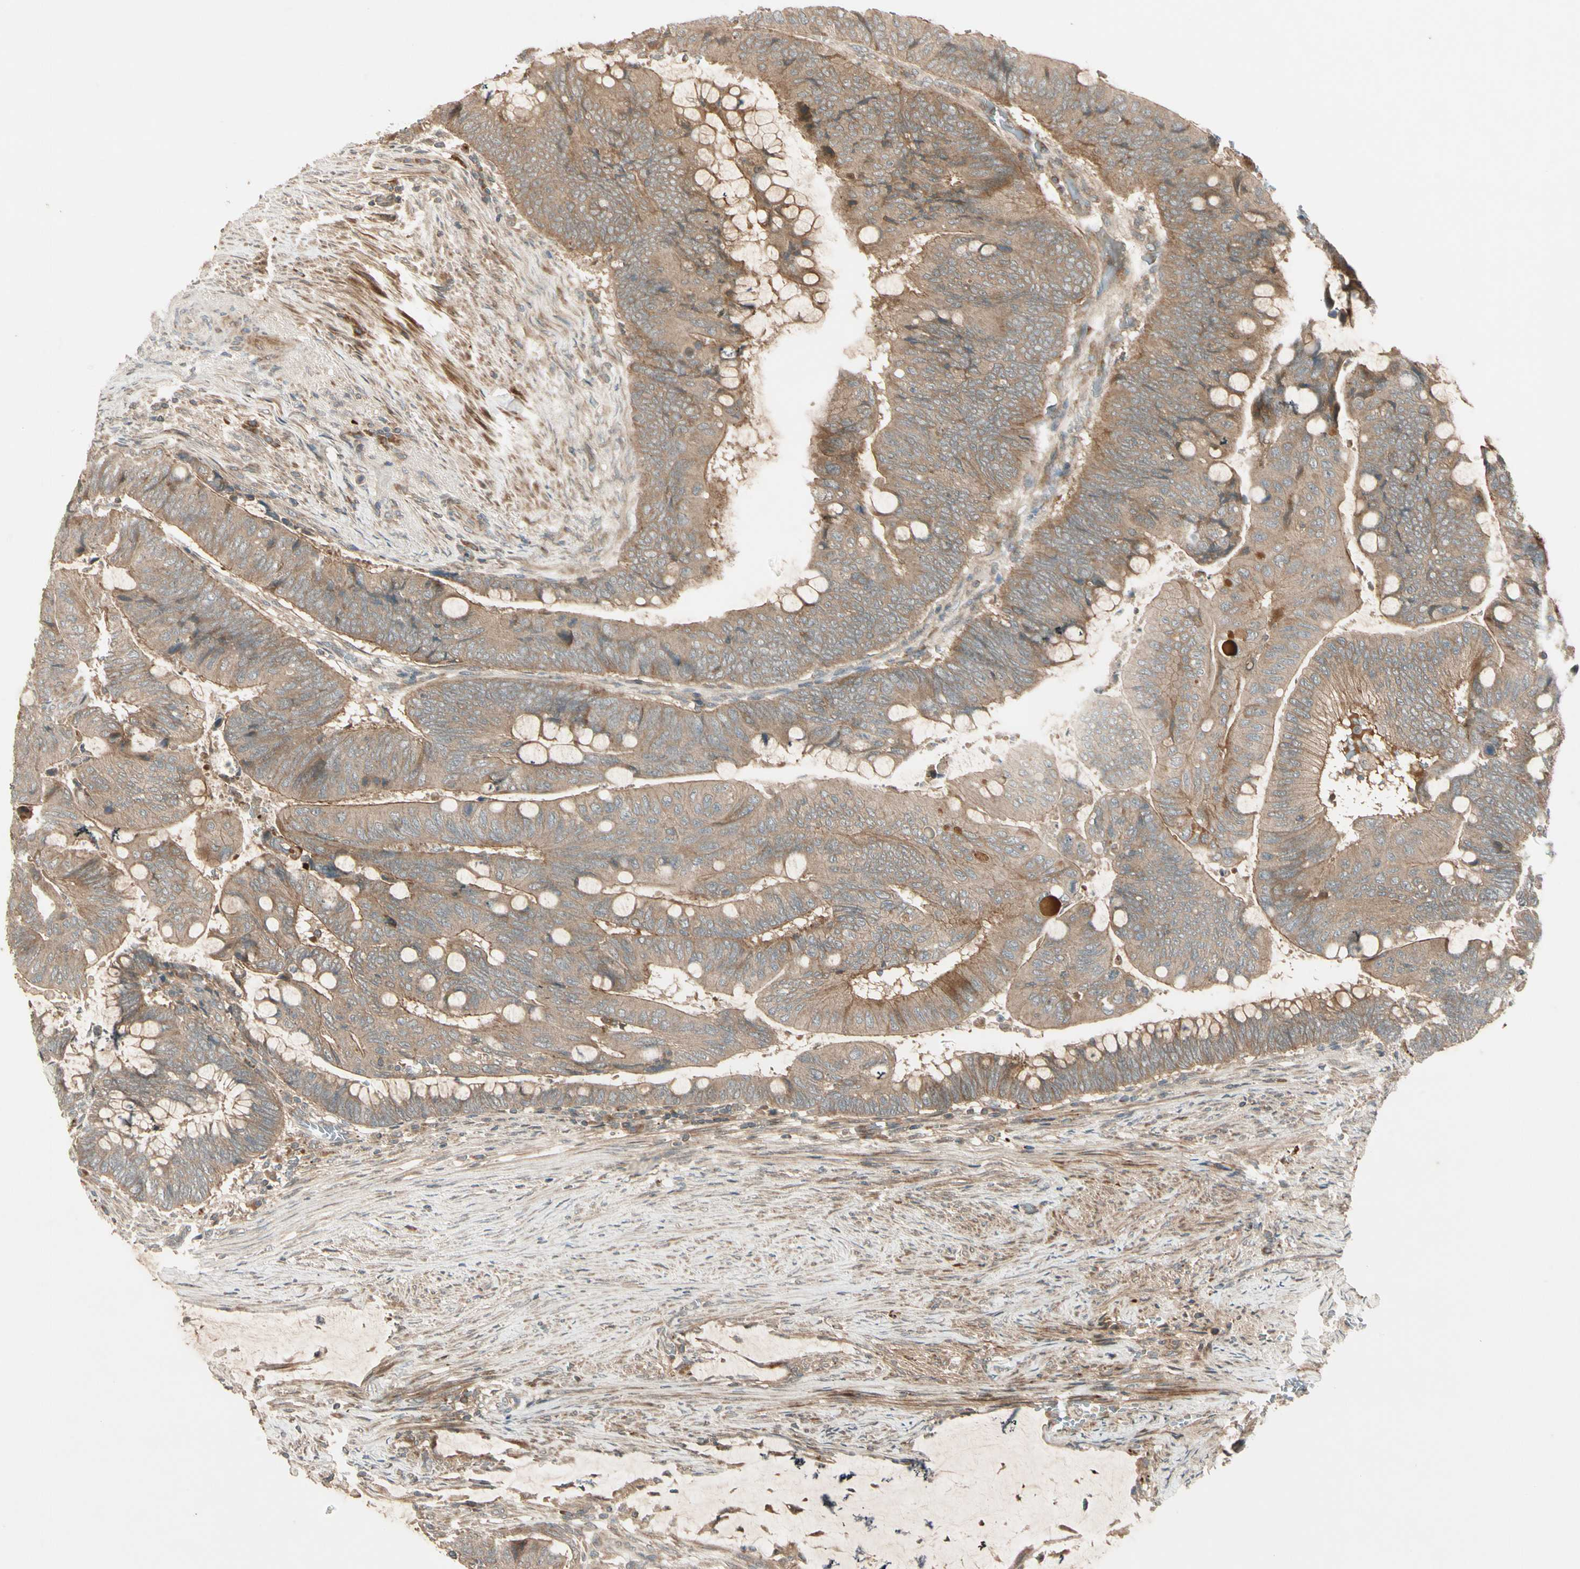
{"staining": {"intensity": "moderate", "quantity": ">75%", "location": "cytoplasmic/membranous"}, "tissue": "colorectal cancer", "cell_type": "Tumor cells", "image_type": "cancer", "snomed": [{"axis": "morphology", "description": "Normal tissue, NOS"}, {"axis": "morphology", "description": "Adenocarcinoma, NOS"}, {"axis": "topography", "description": "Rectum"}, {"axis": "topography", "description": "Peripheral nerve tissue"}], "caption": "Human adenocarcinoma (colorectal) stained with a brown dye shows moderate cytoplasmic/membranous positive staining in about >75% of tumor cells.", "gene": "ACVR1C", "patient": {"sex": "male", "age": 92}}